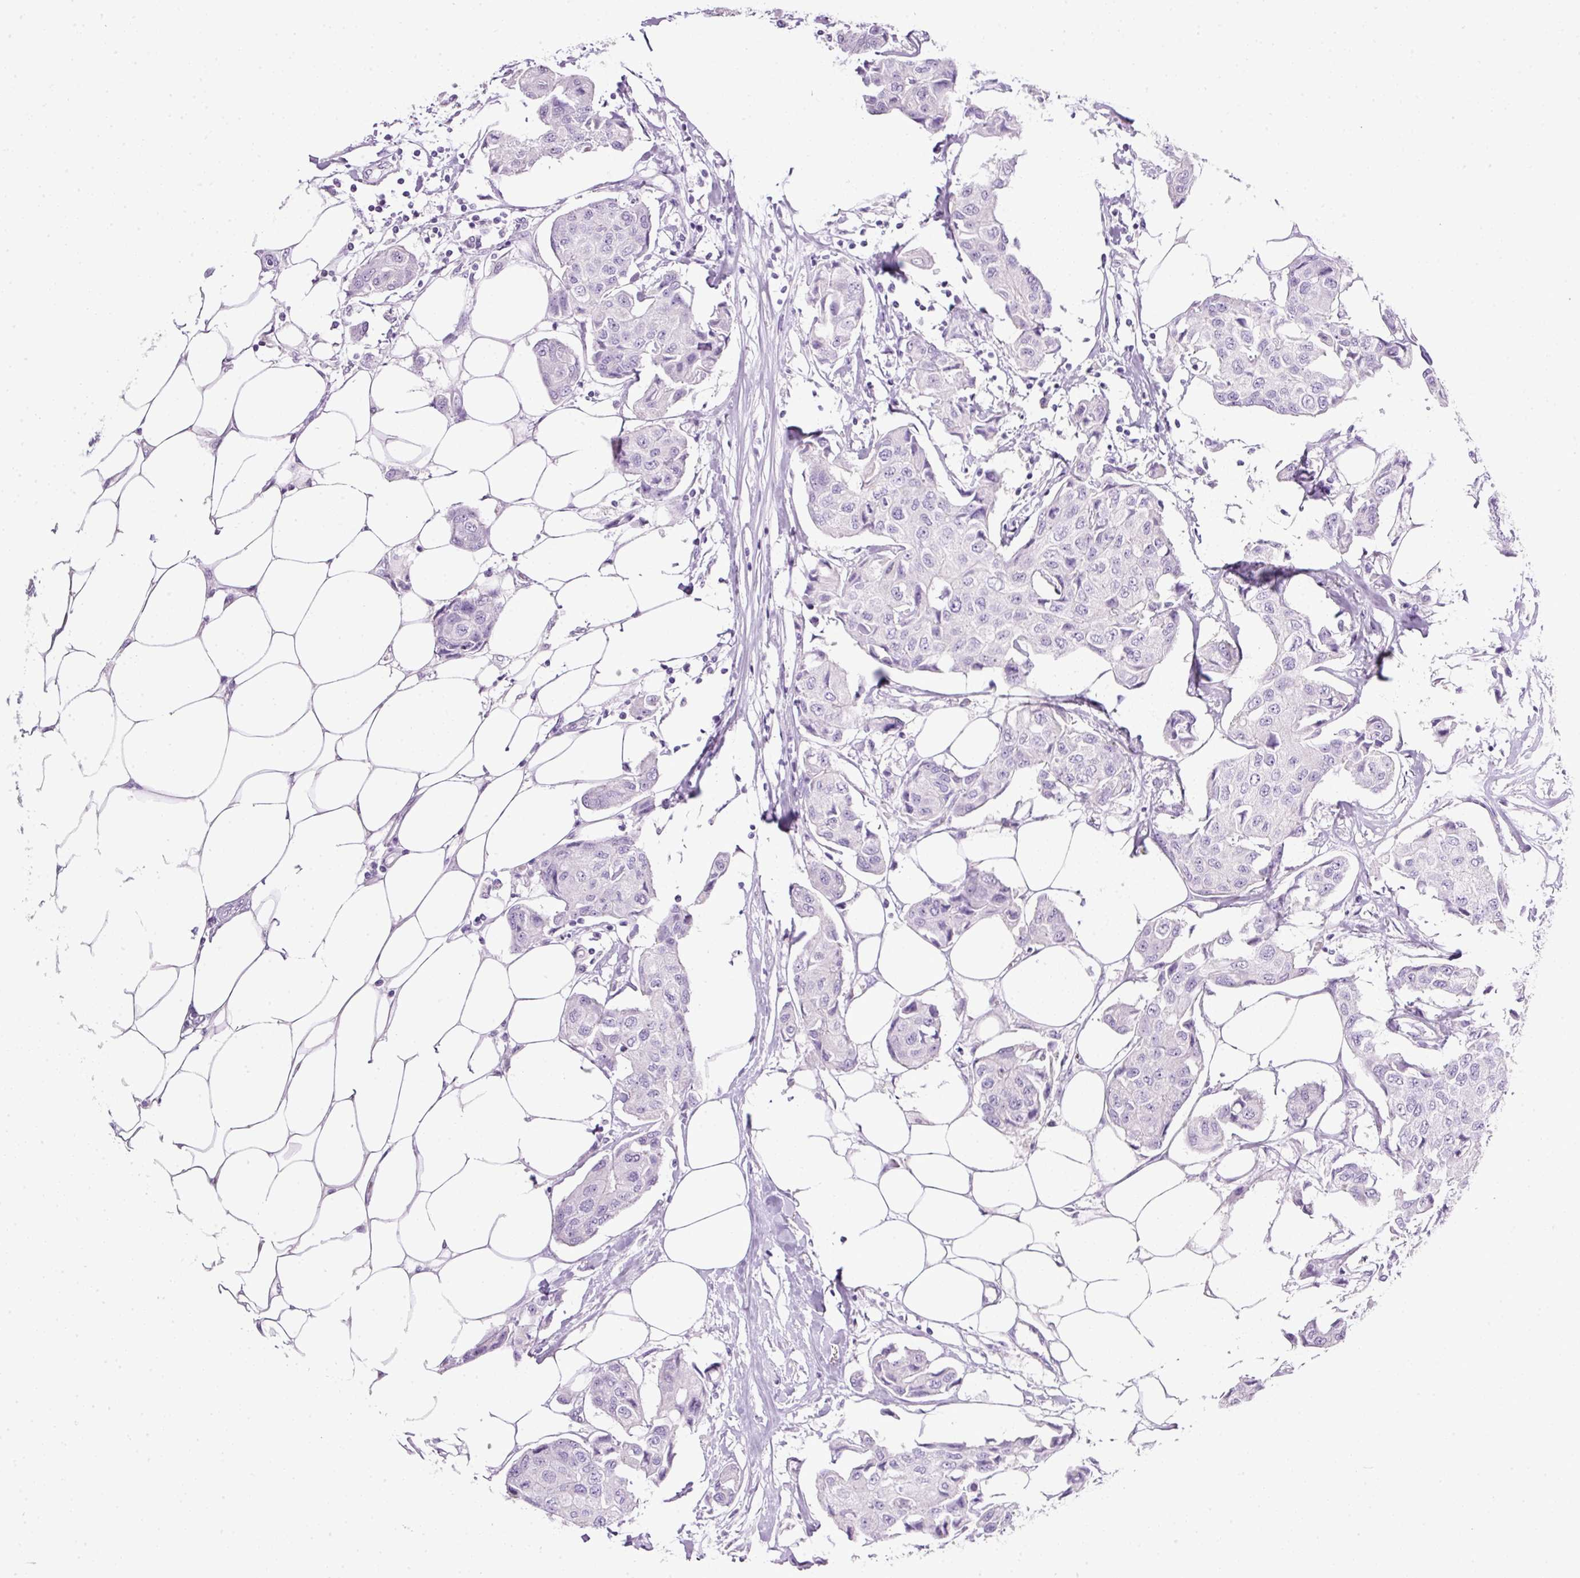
{"staining": {"intensity": "negative", "quantity": "none", "location": "none"}, "tissue": "breast cancer", "cell_type": "Tumor cells", "image_type": "cancer", "snomed": [{"axis": "morphology", "description": "Duct carcinoma"}, {"axis": "topography", "description": "Breast"}, {"axis": "topography", "description": "Lymph node"}], "caption": "The immunohistochemistry histopathology image has no significant staining in tumor cells of breast cancer (intraductal carcinoma) tissue. The staining is performed using DAB brown chromogen with nuclei counter-stained in using hematoxylin.", "gene": "BSND", "patient": {"sex": "female", "age": 80}}